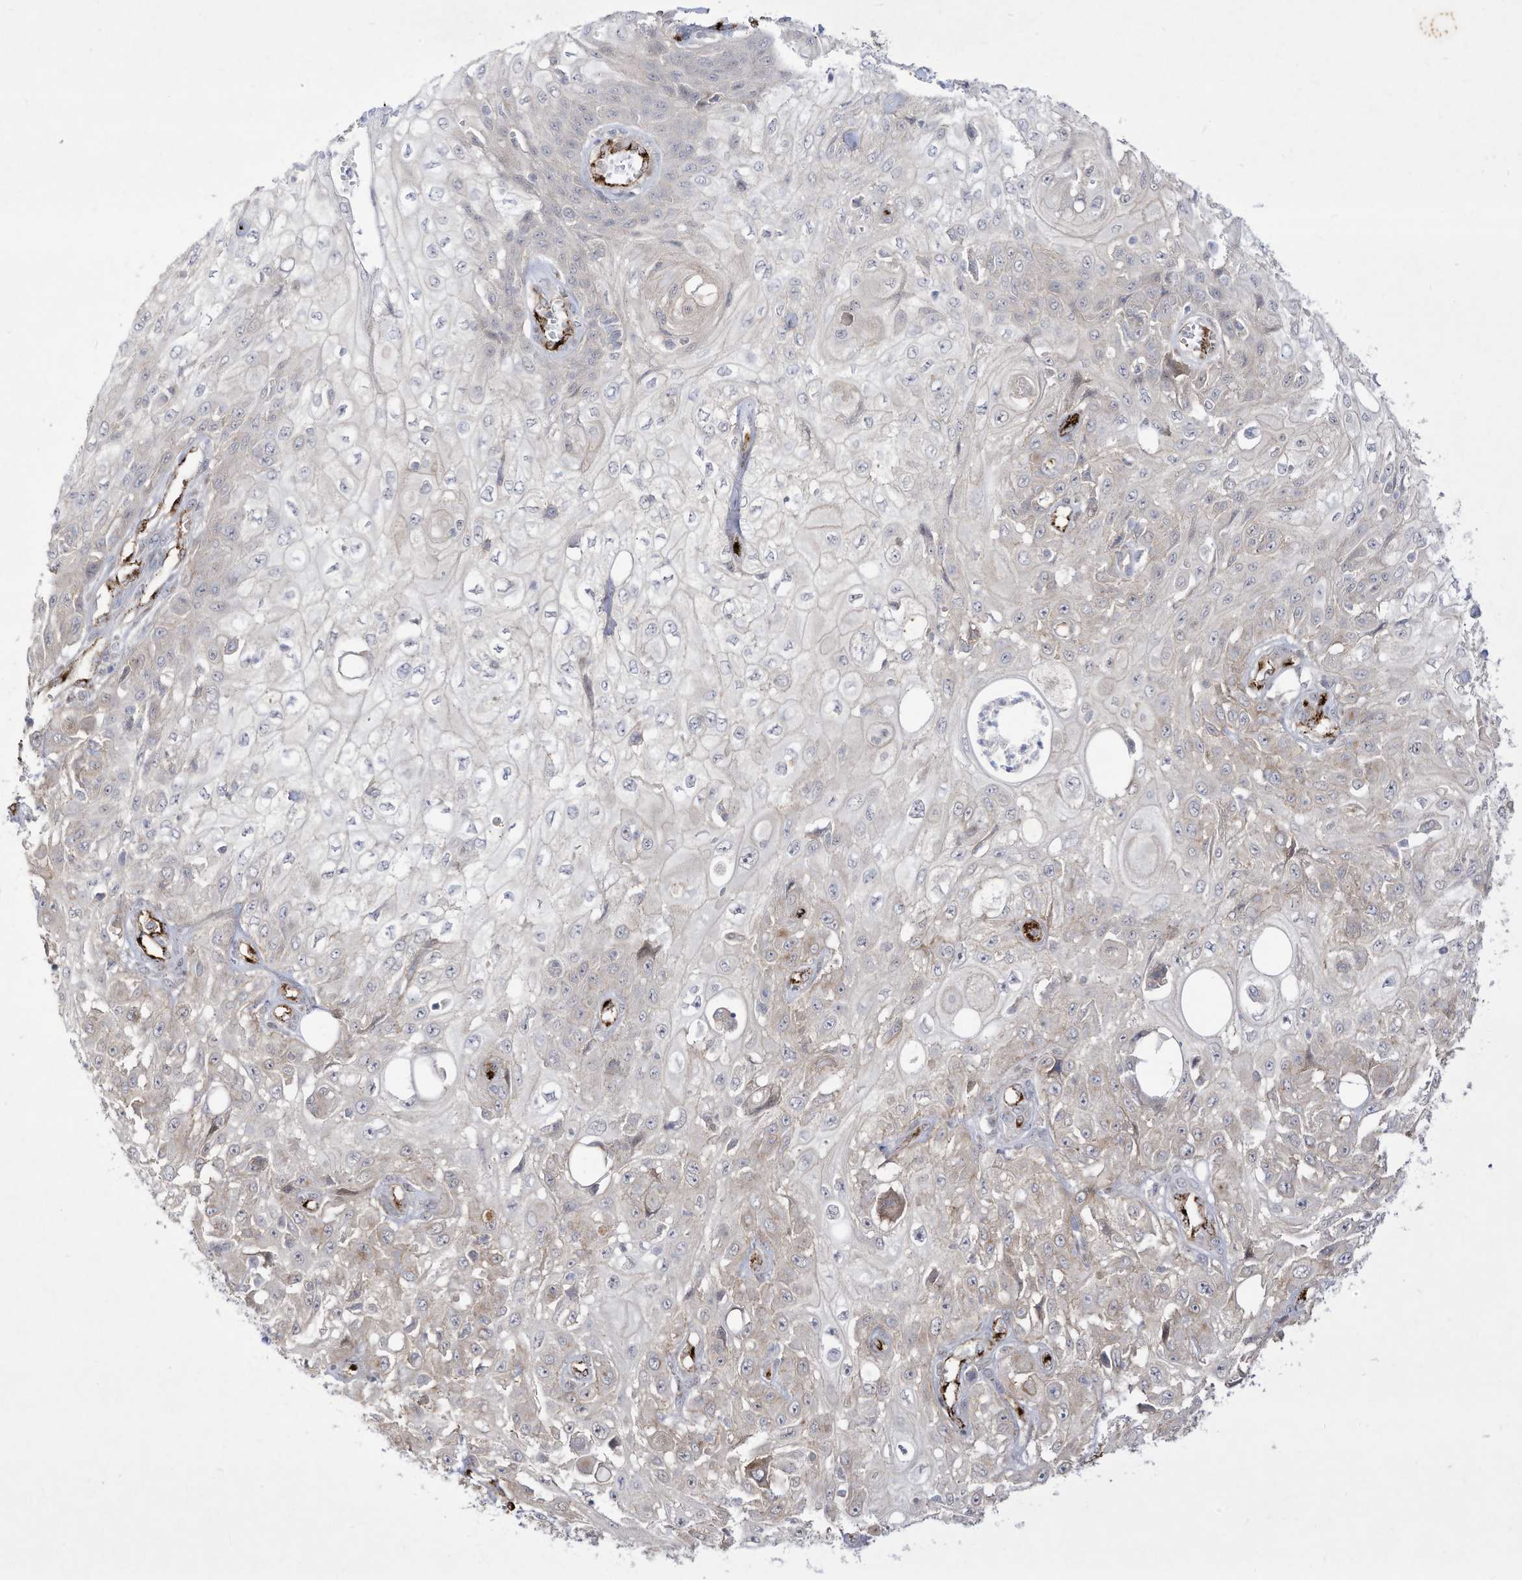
{"staining": {"intensity": "negative", "quantity": "none", "location": "none"}, "tissue": "skin cancer", "cell_type": "Tumor cells", "image_type": "cancer", "snomed": [{"axis": "morphology", "description": "Squamous cell carcinoma, NOS"}, {"axis": "morphology", "description": "Squamous cell carcinoma, metastatic, NOS"}, {"axis": "topography", "description": "Skin"}, {"axis": "topography", "description": "Lymph node"}], "caption": "Skin squamous cell carcinoma stained for a protein using immunohistochemistry displays no expression tumor cells.", "gene": "ZGRF1", "patient": {"sex": "male", "age": 75}}